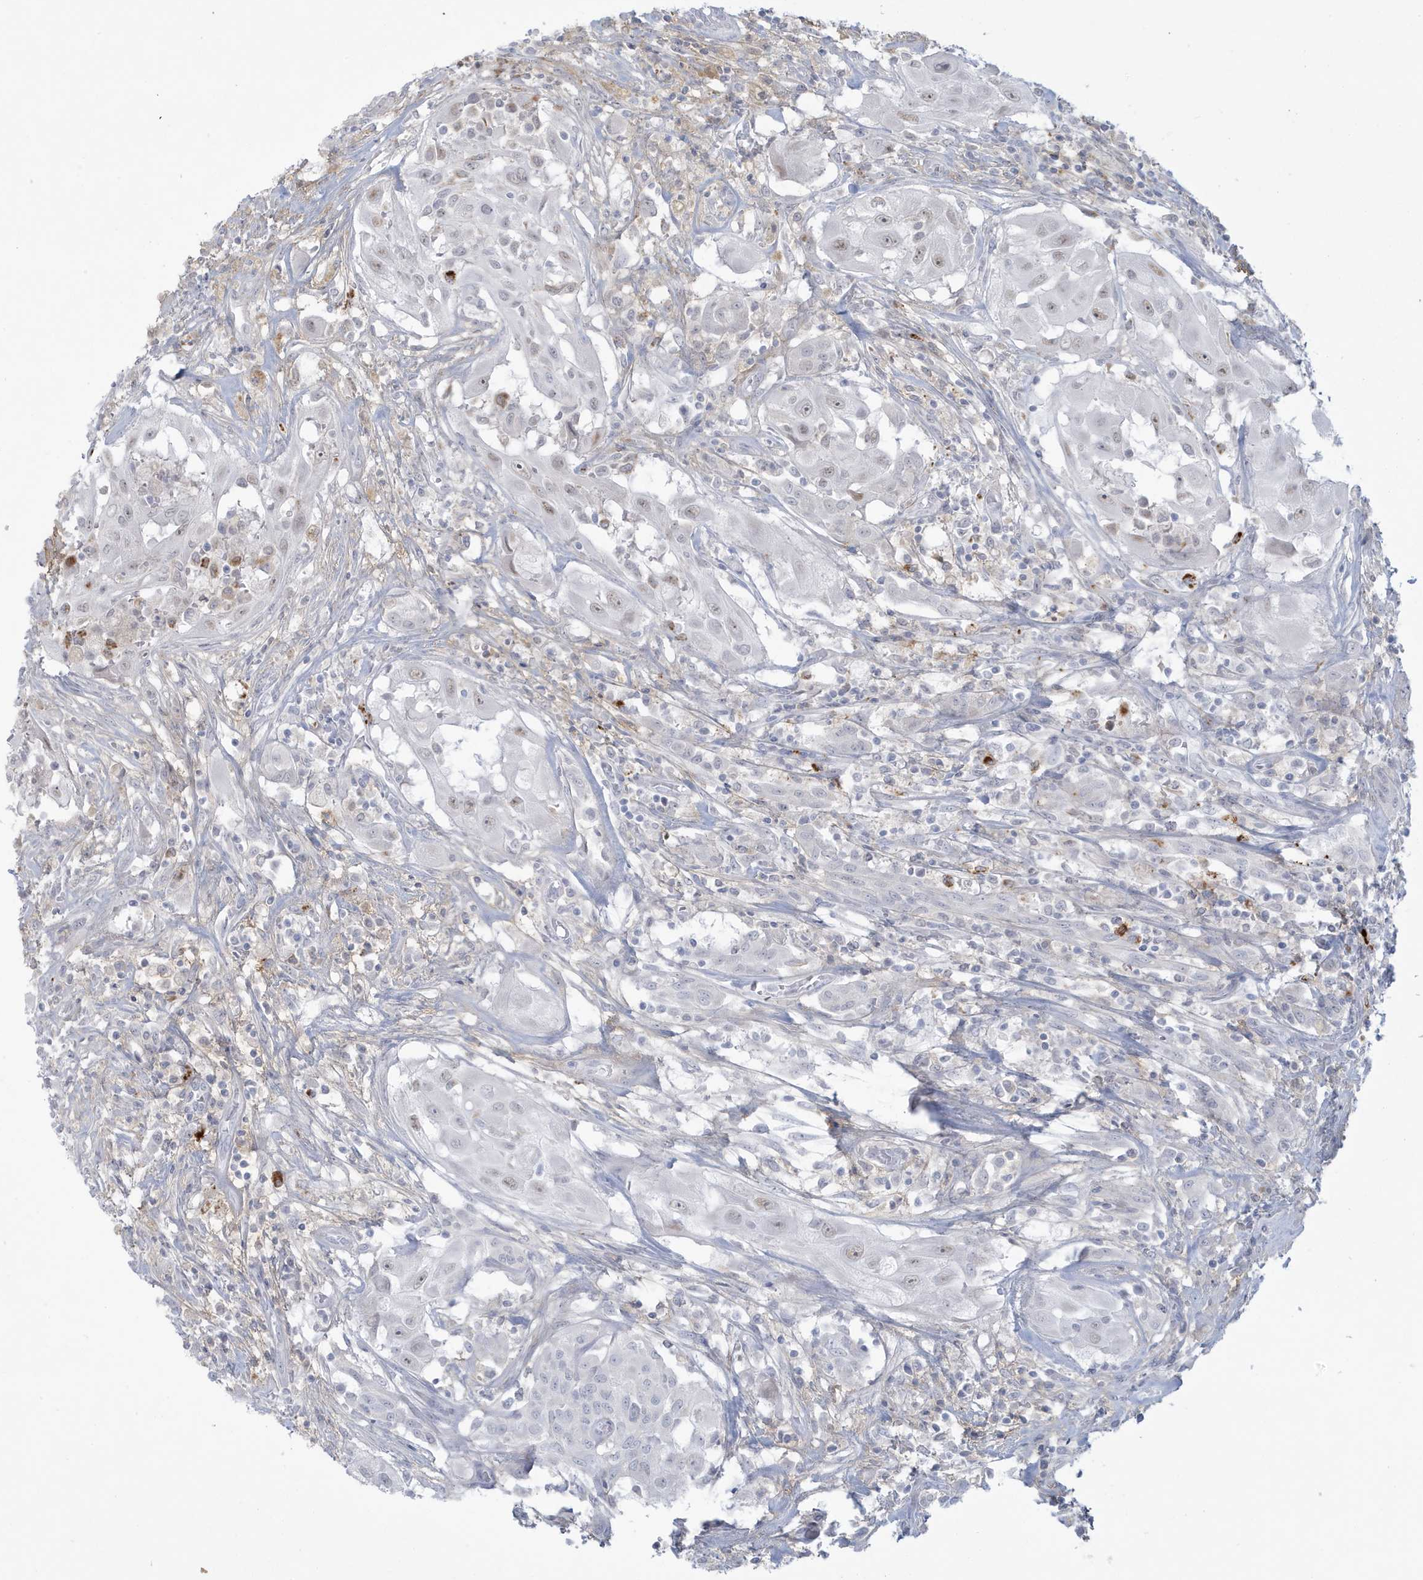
{"staining": {"intensity": "negative", "quantity": "none", "location": "none"}, "tissue": "thyroid cancer", "cell_type": "Tumor cells", "image_type": "cancer", "snomed": [{"axis": "morphology", "description": "Papillary adenocarcinoma, NOS"}, {"axis": "topography", "description": "Thyroid gland"}], "caption": "Histopathology image shows no protein expression in tumor cells of thyroid papillary adenocarcinoma tissue.", "gene": "HERC6", "patient": {"sex": "female", "age": 59}}